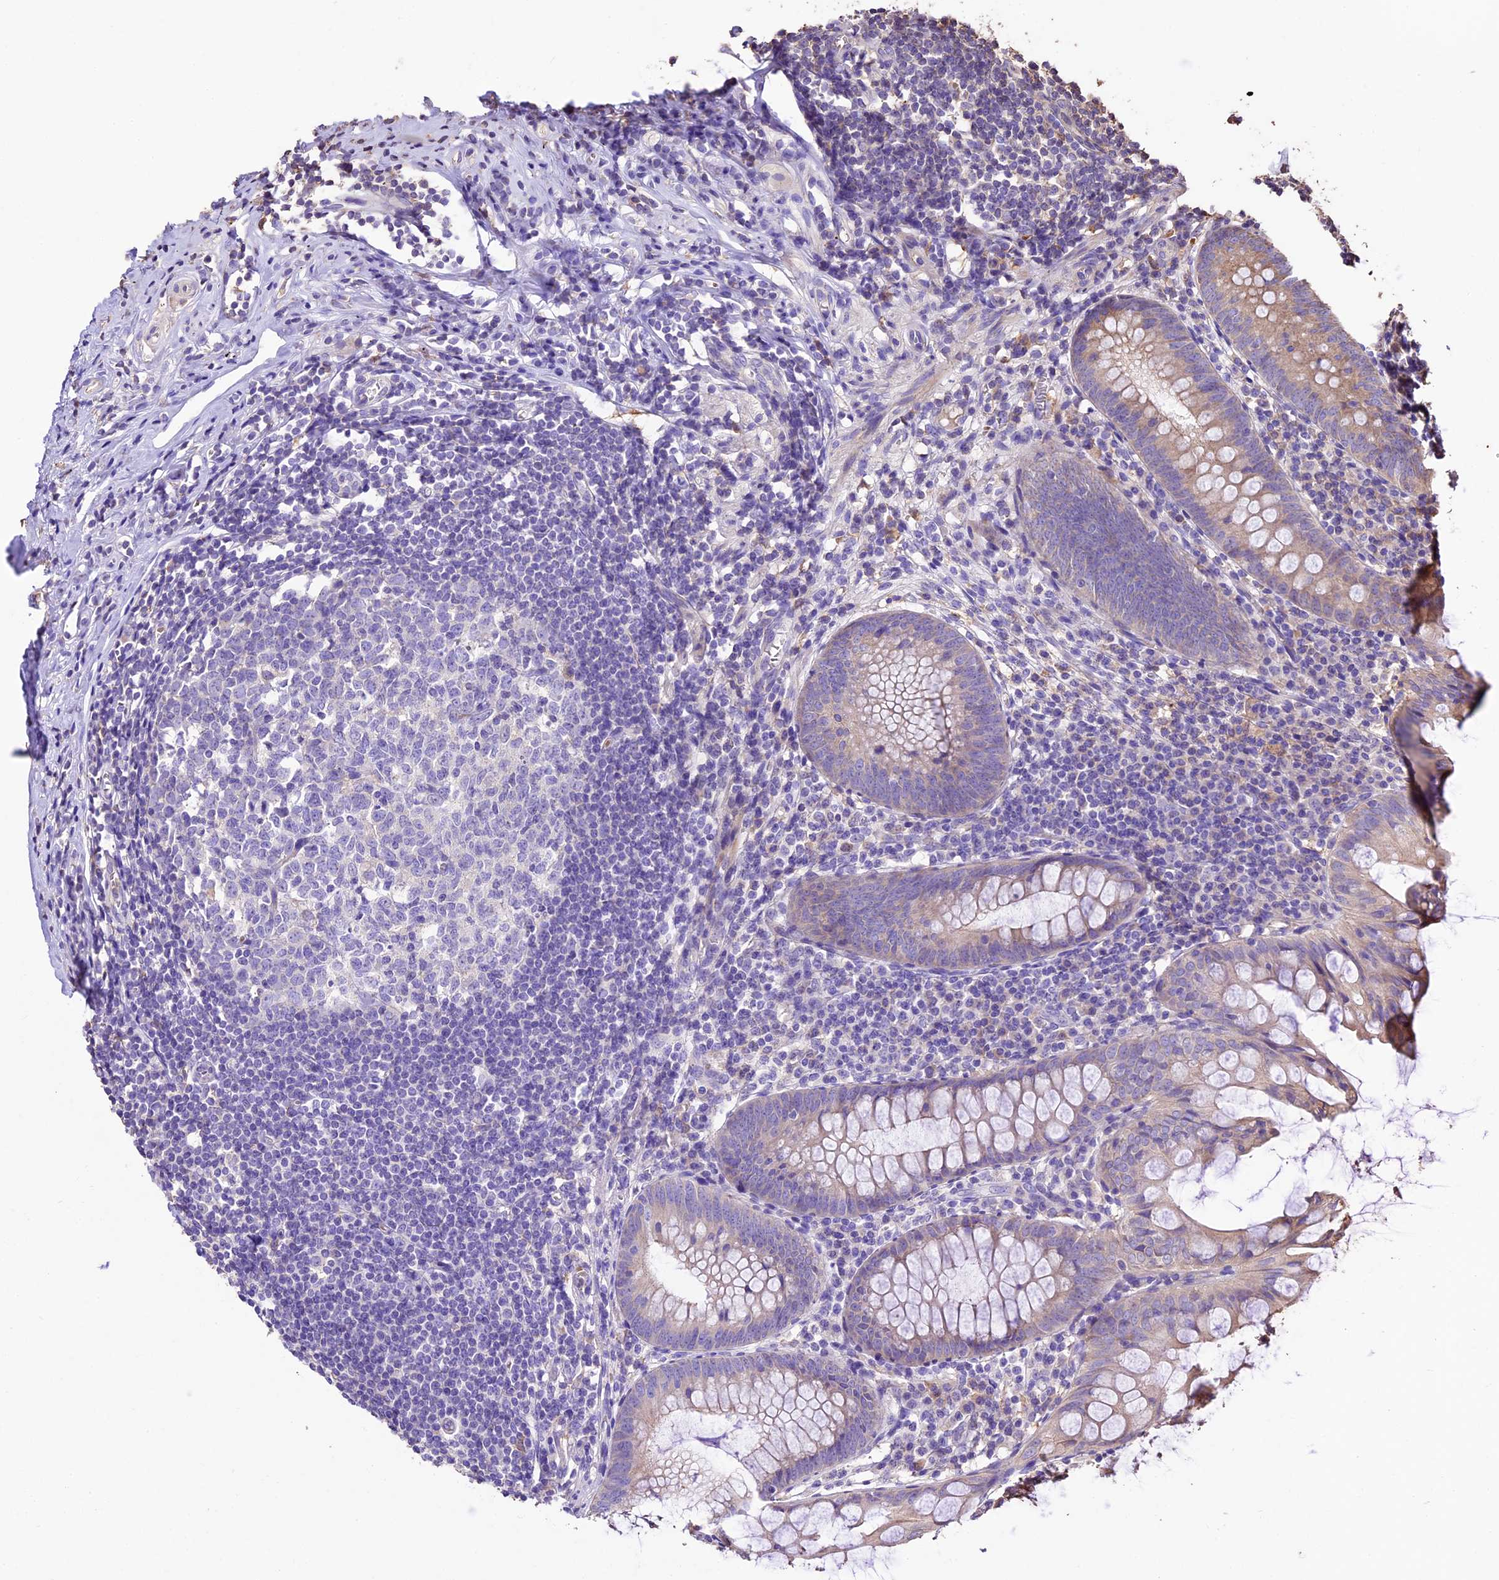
{"staining": {"intensity": "weak", "quantity": "<25%", "location": "cytoplasmic/membranous"}, "tissue": "appendix", "cell_type": "Glandular cells", "image_type": "normal", "snomed": [{"axis": "morphology", "description": "Normal tissue, NOS"}, {"axis": "topography", "description": "Appendix"}], "caption": "Immunohistochemistry micrograph of benign appendix: appendix stained with DAB demonstrates no significant protein positivity in glandular cells.", "gene": "CRLF1", "patient": {"sex": "female", "age": 51}}